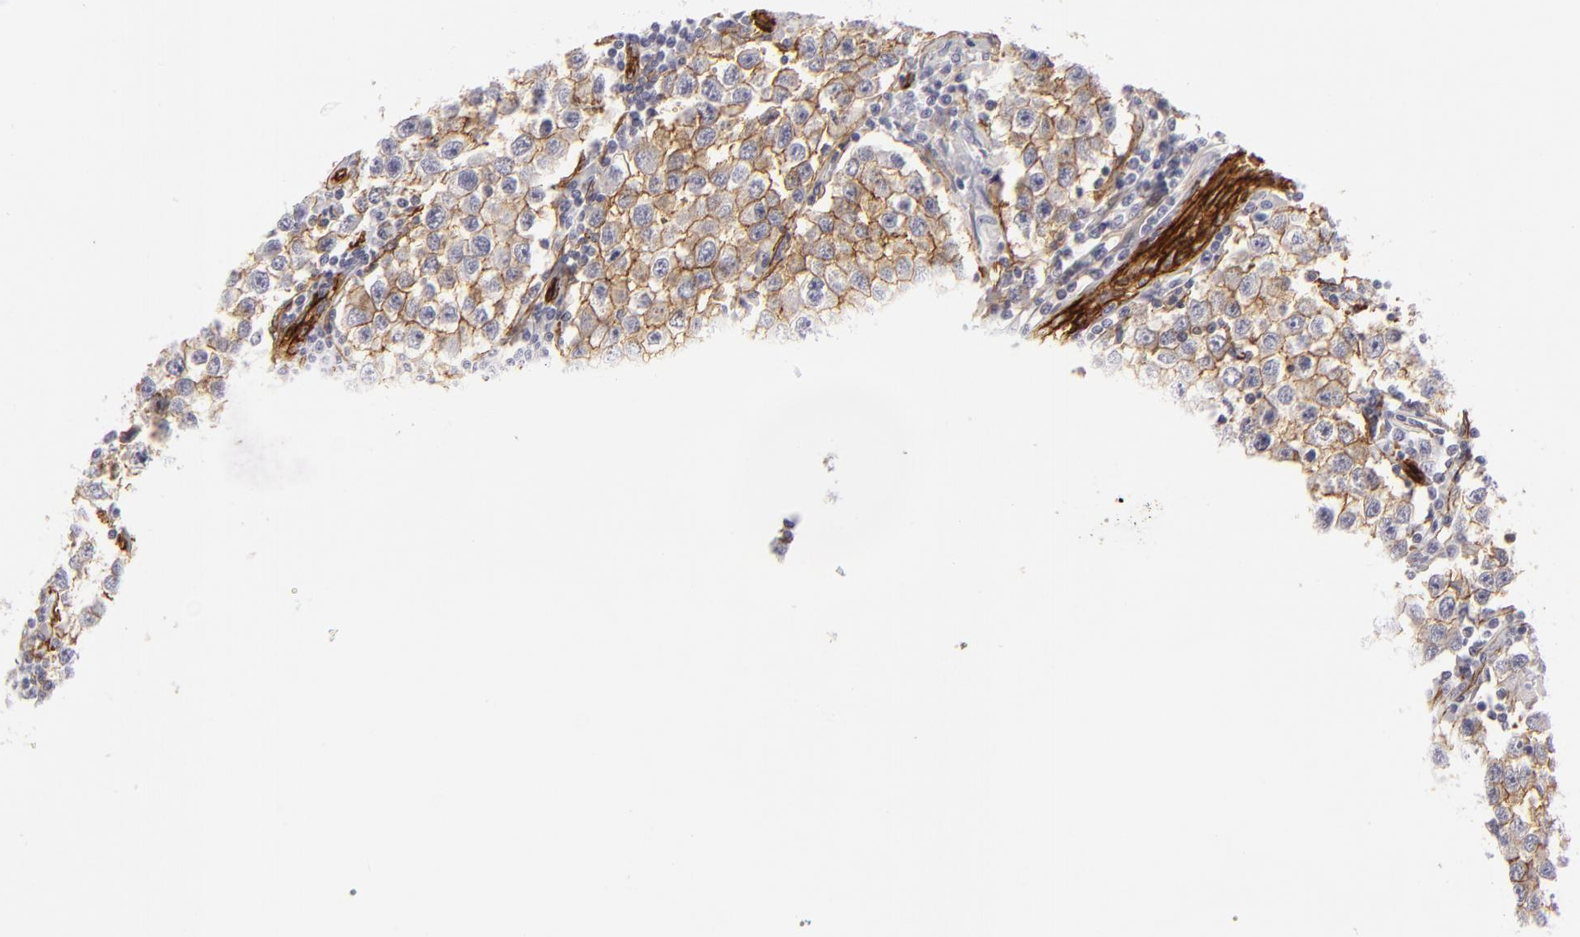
{"staining": {"intensity": "moderate", "quantity": ">75%", "location": "cytoplasmic/membranous"}, "tissue": "testis cancer", "cell_type": "Tumor cells", "image_type": "cancer", "snomed": [{"axis": "morphology", "description": "Seminoma, NOS"}, {"axis": "topography", "description": "Testis"}], "caption": "Immunohistochemistry of human testis seminoma exhibits medium levels of moderate cytoplasmic/membranous positivity in approximately >75% of tumor cells.", "gene": "MCAM", "patient": {"sex": "male", "age": 36}}